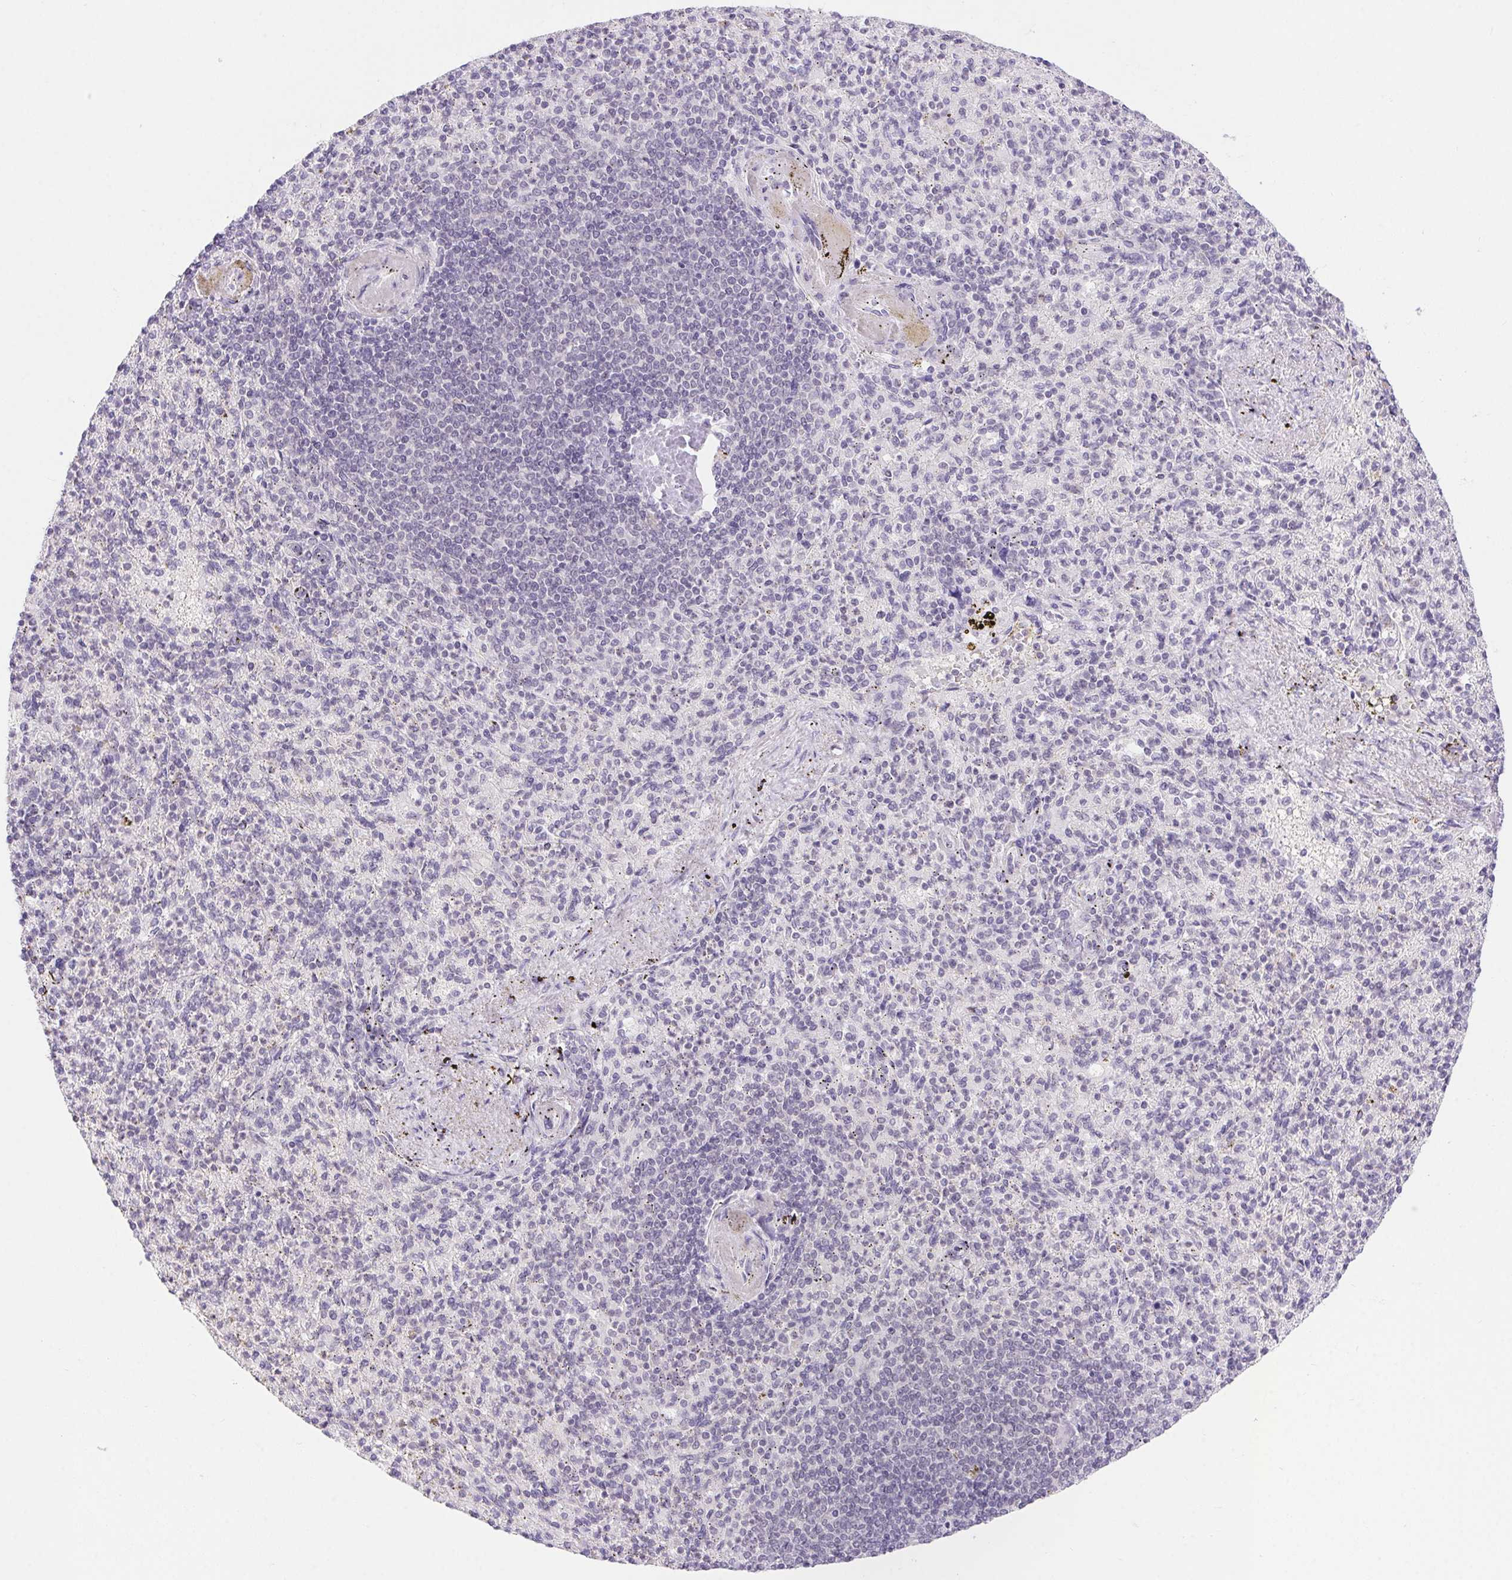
{"staining": {"intensity": "weak", "quantity": "25%-75%", "location": "nuclear"}, "tissue": "spleen", "cell_type": "Cells in red pulp", "image_type": "normal", "snomed": [{"axis": "morphology", "description": "Normal tissue, NOS"}, {"axis": "topography", "description": "Spleen"}], "caption": "This is an image of IHC staining of unremarkable spleen, which shows weak staining in the nuclear of cells in red pulp.", "gene": "DDX17", "patient": {"sex": "female", "age": 74}}